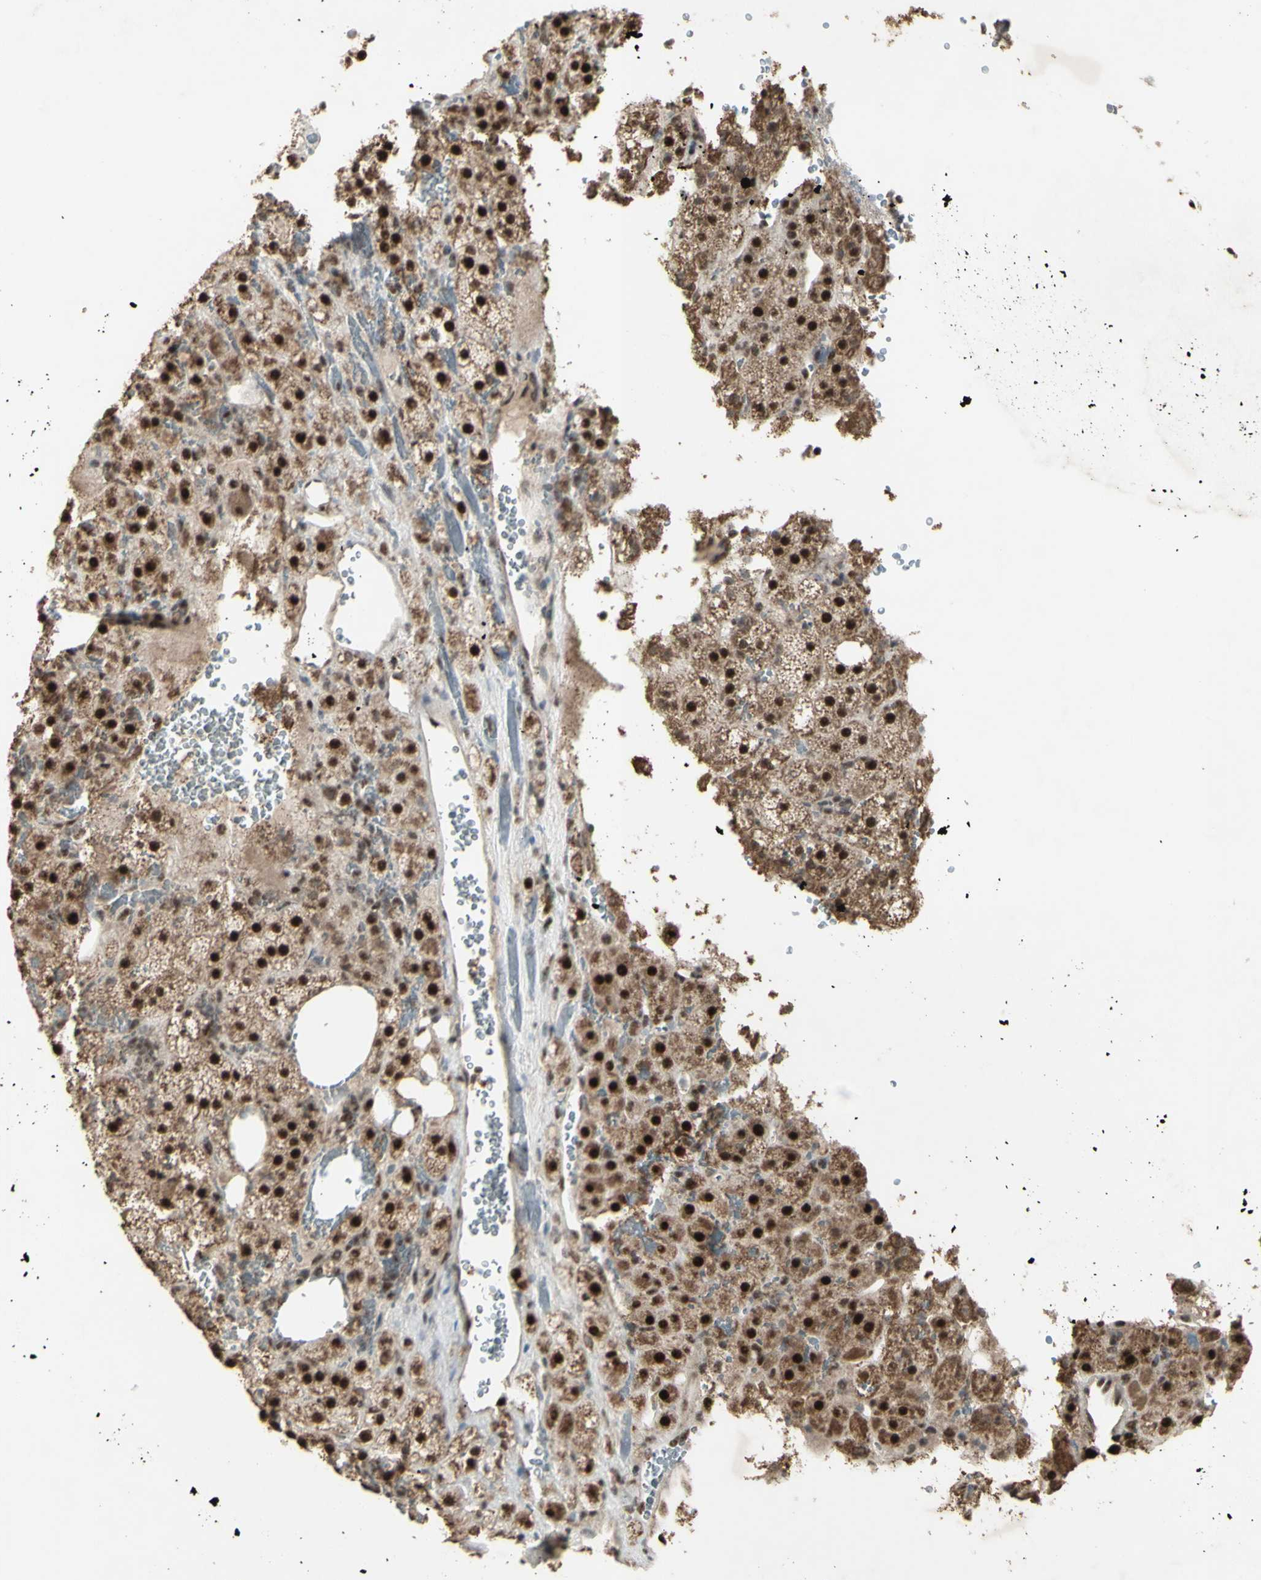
{"staining": {"intensity": "strong", "quantity": ">75%", "location": "nuclear"}, "tissue": "adrenal gland", "cell_type": "Glandular cells", "image_type": "normal", "snomed": [{"axis": "morphology", "description": "Normal tissue, NOS"}, {"axis": "topography", "description": "Adrenal gland"}], "caption": "Human adrenal gland stained for a protein (brown) demonstrates strong nuclear positive positivity in approximately >75% of glandular cells.", "gene": "CCNT1", "patient": {"sex": "female", "age": 59}}